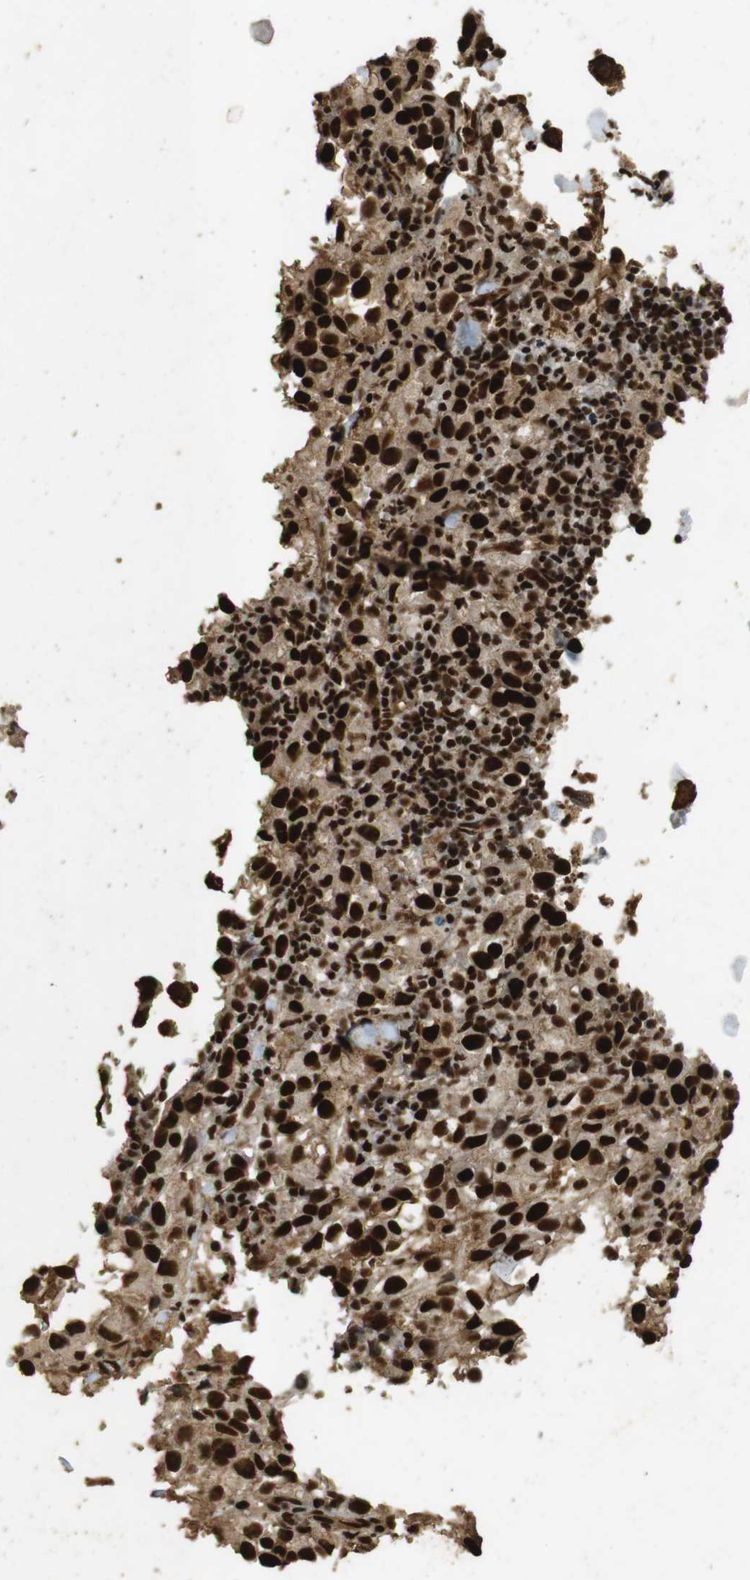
{"staining": {"intensity": "strong", "quantity": ">75%", "location": "cytoplasmic/membranous,nuclear"}, "tissue": "melanoma", "cell_type": "Tumor cells", "image_type": "cancer", "snomed": [{"axis": "morphology", "description": "Malignant melanoma, NOS"}, {"axis": "topography", "description": "Skin"}], "caption": "Approximately >75% of tumor cells in human melanoma show strong cytoplasmic/membranous and nuclear protein positivity as visualized by brown immunohistochemical staining.", "gene": "GATA4", "patient": {"sex": "female", "age": 104}}